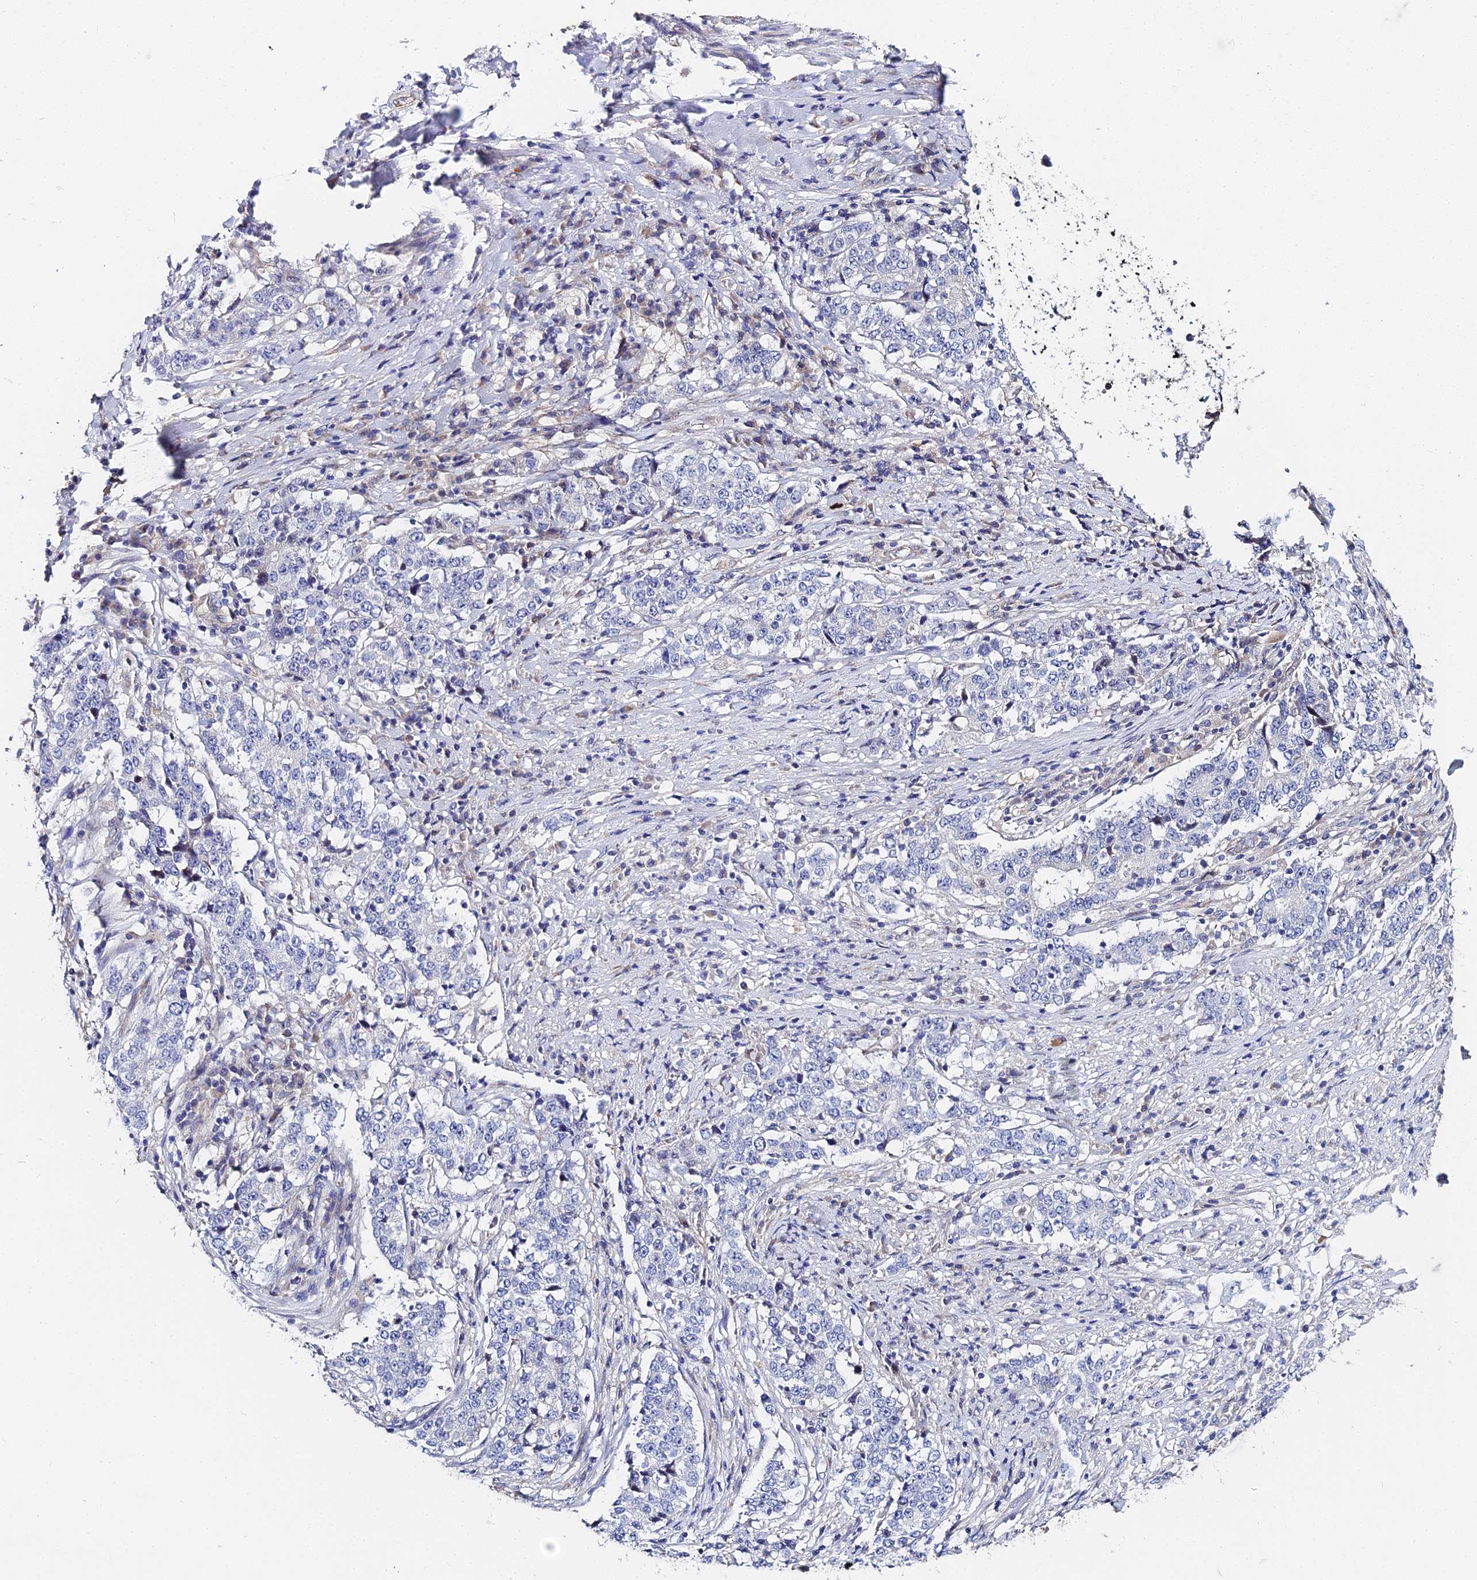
{"staining": {"intensity": "negative", "quantity": "none", "location": "none"}, "tissue": "stomach cancer", "cell_type": "Tumor cells", "image_type": "cancer", "snomed": [{"axis": "morphology", "description": "Adenocarcinoma, NOS"}, {"axis": "topography", "description": "Stomach"}], "caption": "Stomach adenocarcinoma was stained to show a protein in brown. There is no significant staining in tumor cells.", "gene": "ENSG00000268674", "patient": {"sex": "male", "age": 59}}